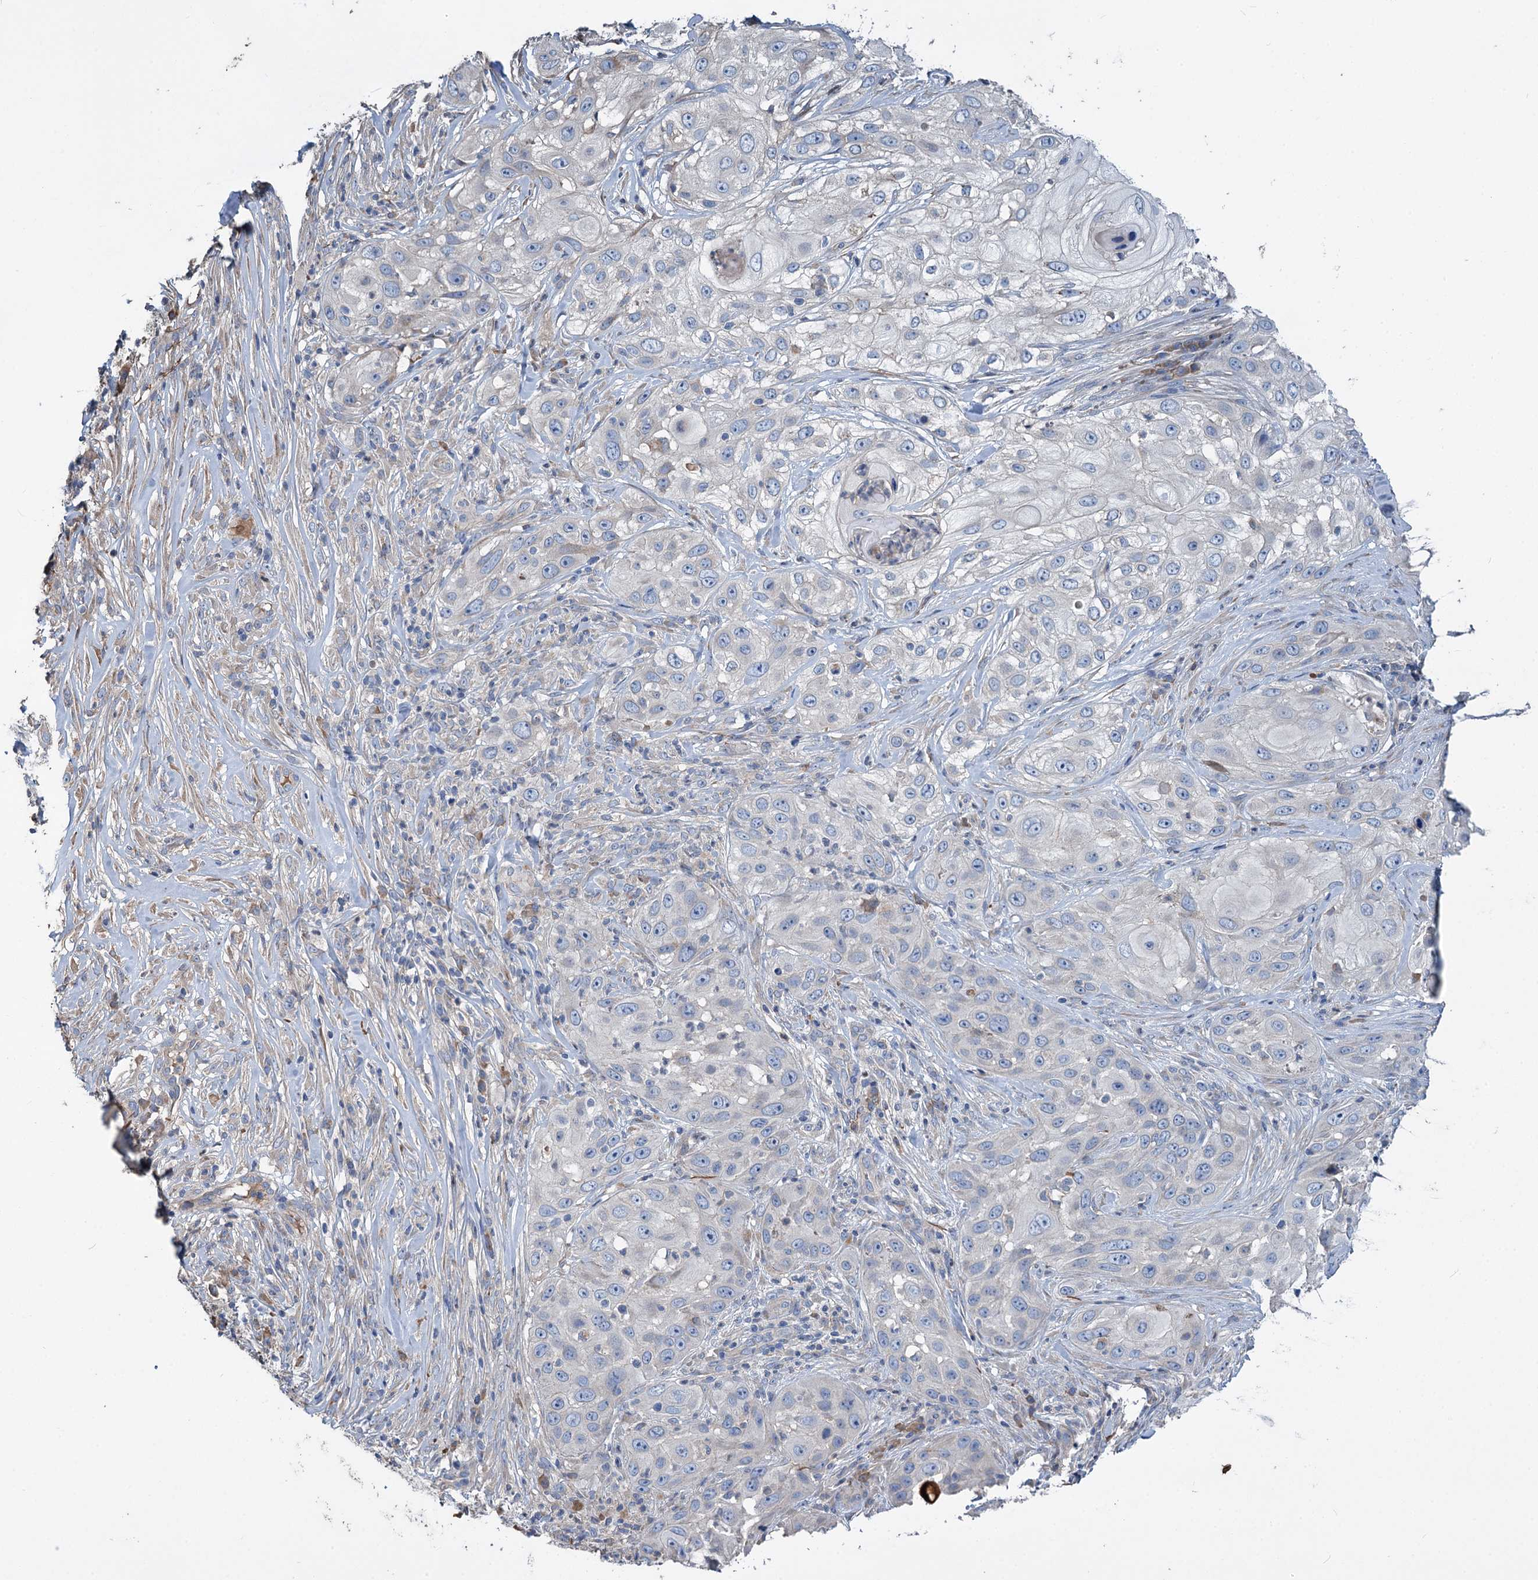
{"staining": {"intensity": "negative", "quantity": "none", "location": "none"}, "tissue": "skin cancer", "cell_type": "Tumor cells", "image_type": "cancer", "snomed": [{"axis": "morphology", "description": "Squamous cell carcinoma, NOS"}, {"axis": "topography", "description": "Skin"}], "caption": "DAB (3,3'-diaminobenzidine) immunohistochemical staining of skin cancer (squamous cell carcinoma) displays no significant positivity in tumor cells.", "gene": "URAD", "patient": {"sex": "female", "age": 44}}